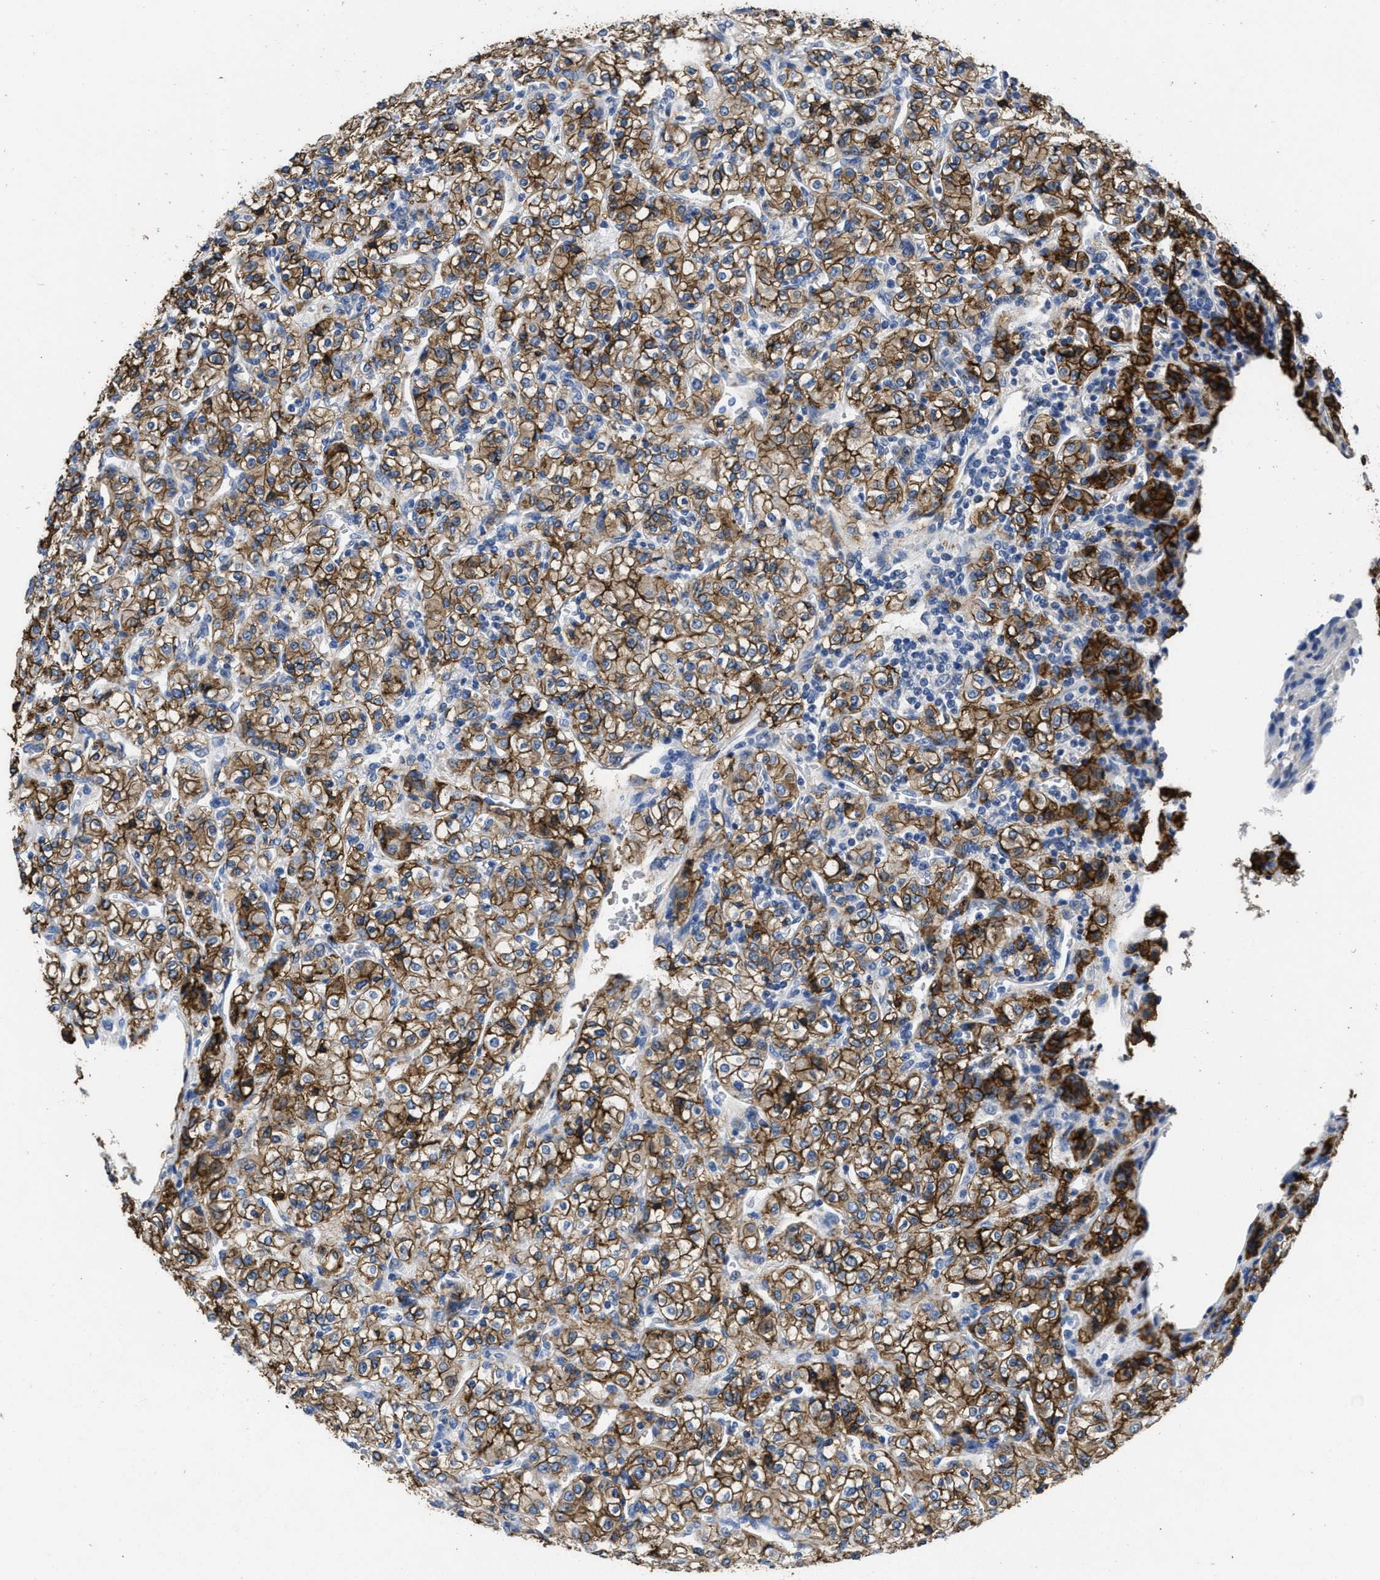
{"staining": {"intensity": "strong", "quantity": ">75%", "location": "cytoplasmic/membranous"}, "tissue": "renal cancer", "cell_type": "Tumor cells", "image_type": "cancer", "snomed": [{"axis": "morphology", "description": "Adenocarcinoma, NOS"}, {"axis": "topography", "description": "Kidney"}], "caption": "Protein staining shows strong cytoplasmic/membranous positivity in about >75% of tumor cells in renal adenocarcinoma.", "gene": "CA9", "patient": {"sex": "male", "age": 77}}